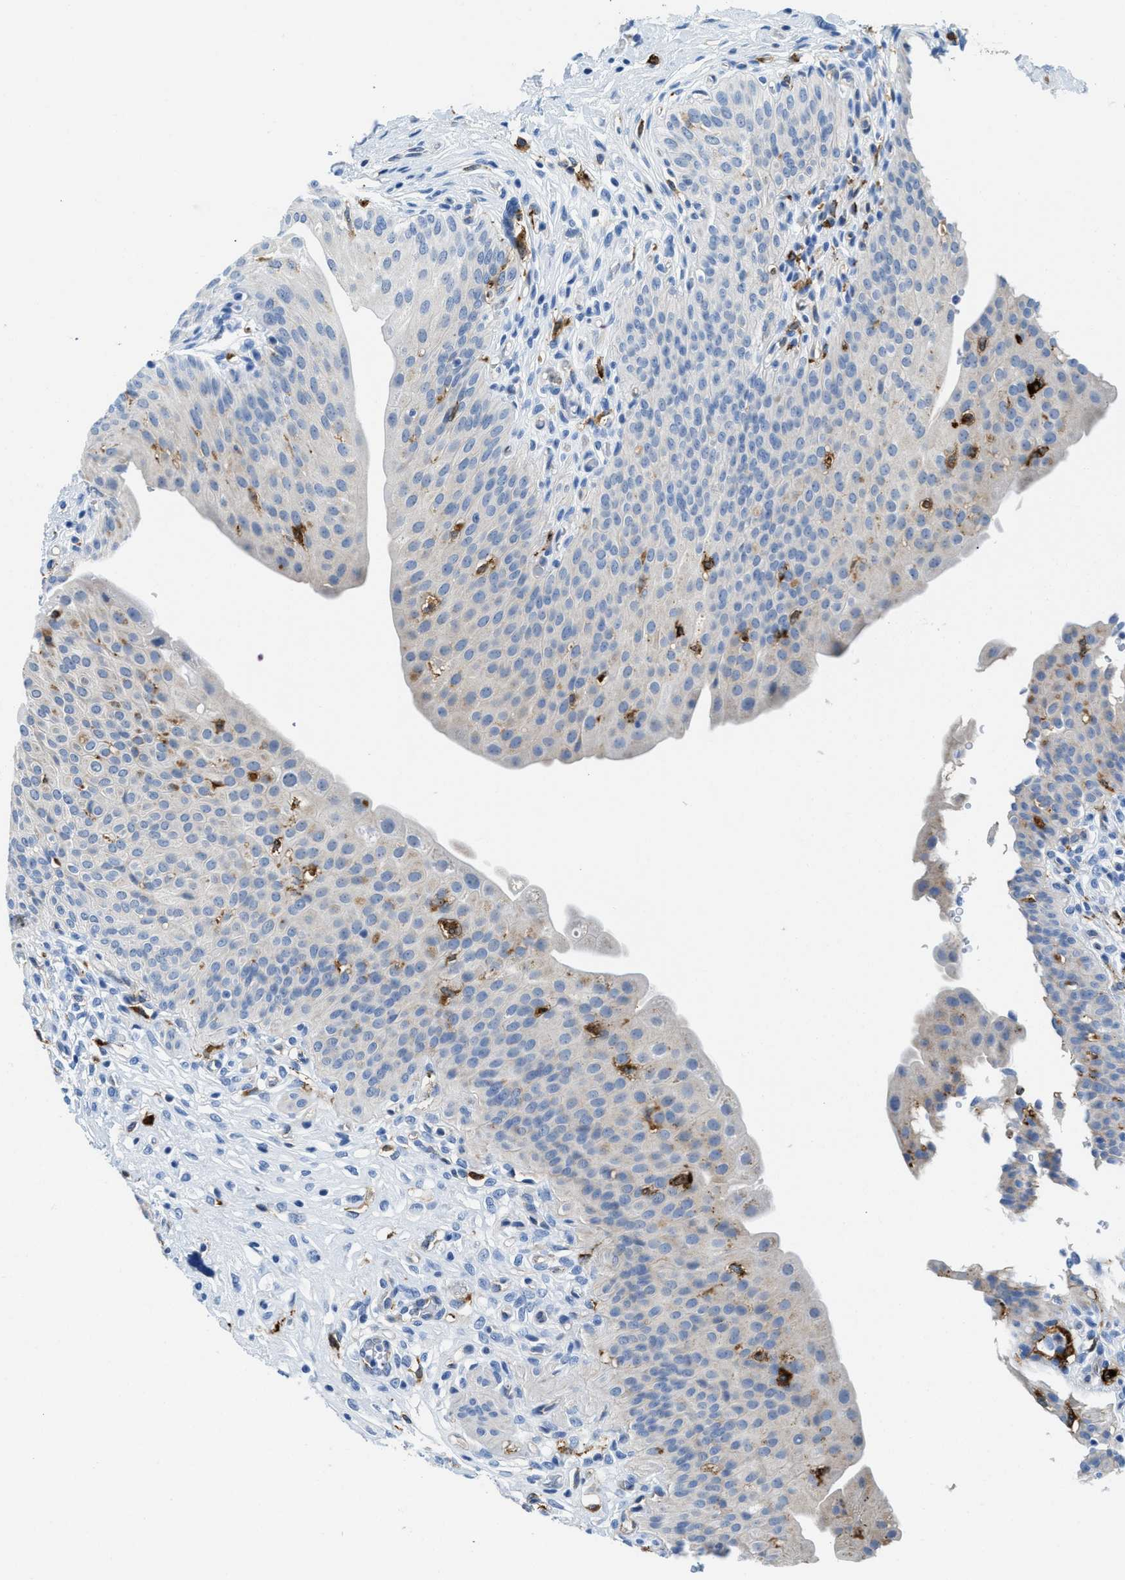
{"staining": {"intensity": "weak", "quantity": "25%-75%", "location": "cytoplasmic/membranous"}, "tissue": "urinary bladder", "cell_type": "Urothelial cells", "image_type": "normal", "snomed": [{"axis": "morphology", "description": "Normal tissue, NOS"}, {"axis": "topography", "description": "Urinary bladder"}], "caption": "The immunohistochemical stain highlights weak cytoplasmic/membranous expression in urothelial cells of unremarkable urinary bladder.", "gene": "CD226", "patient": {"sex": "male", "age": 46}}